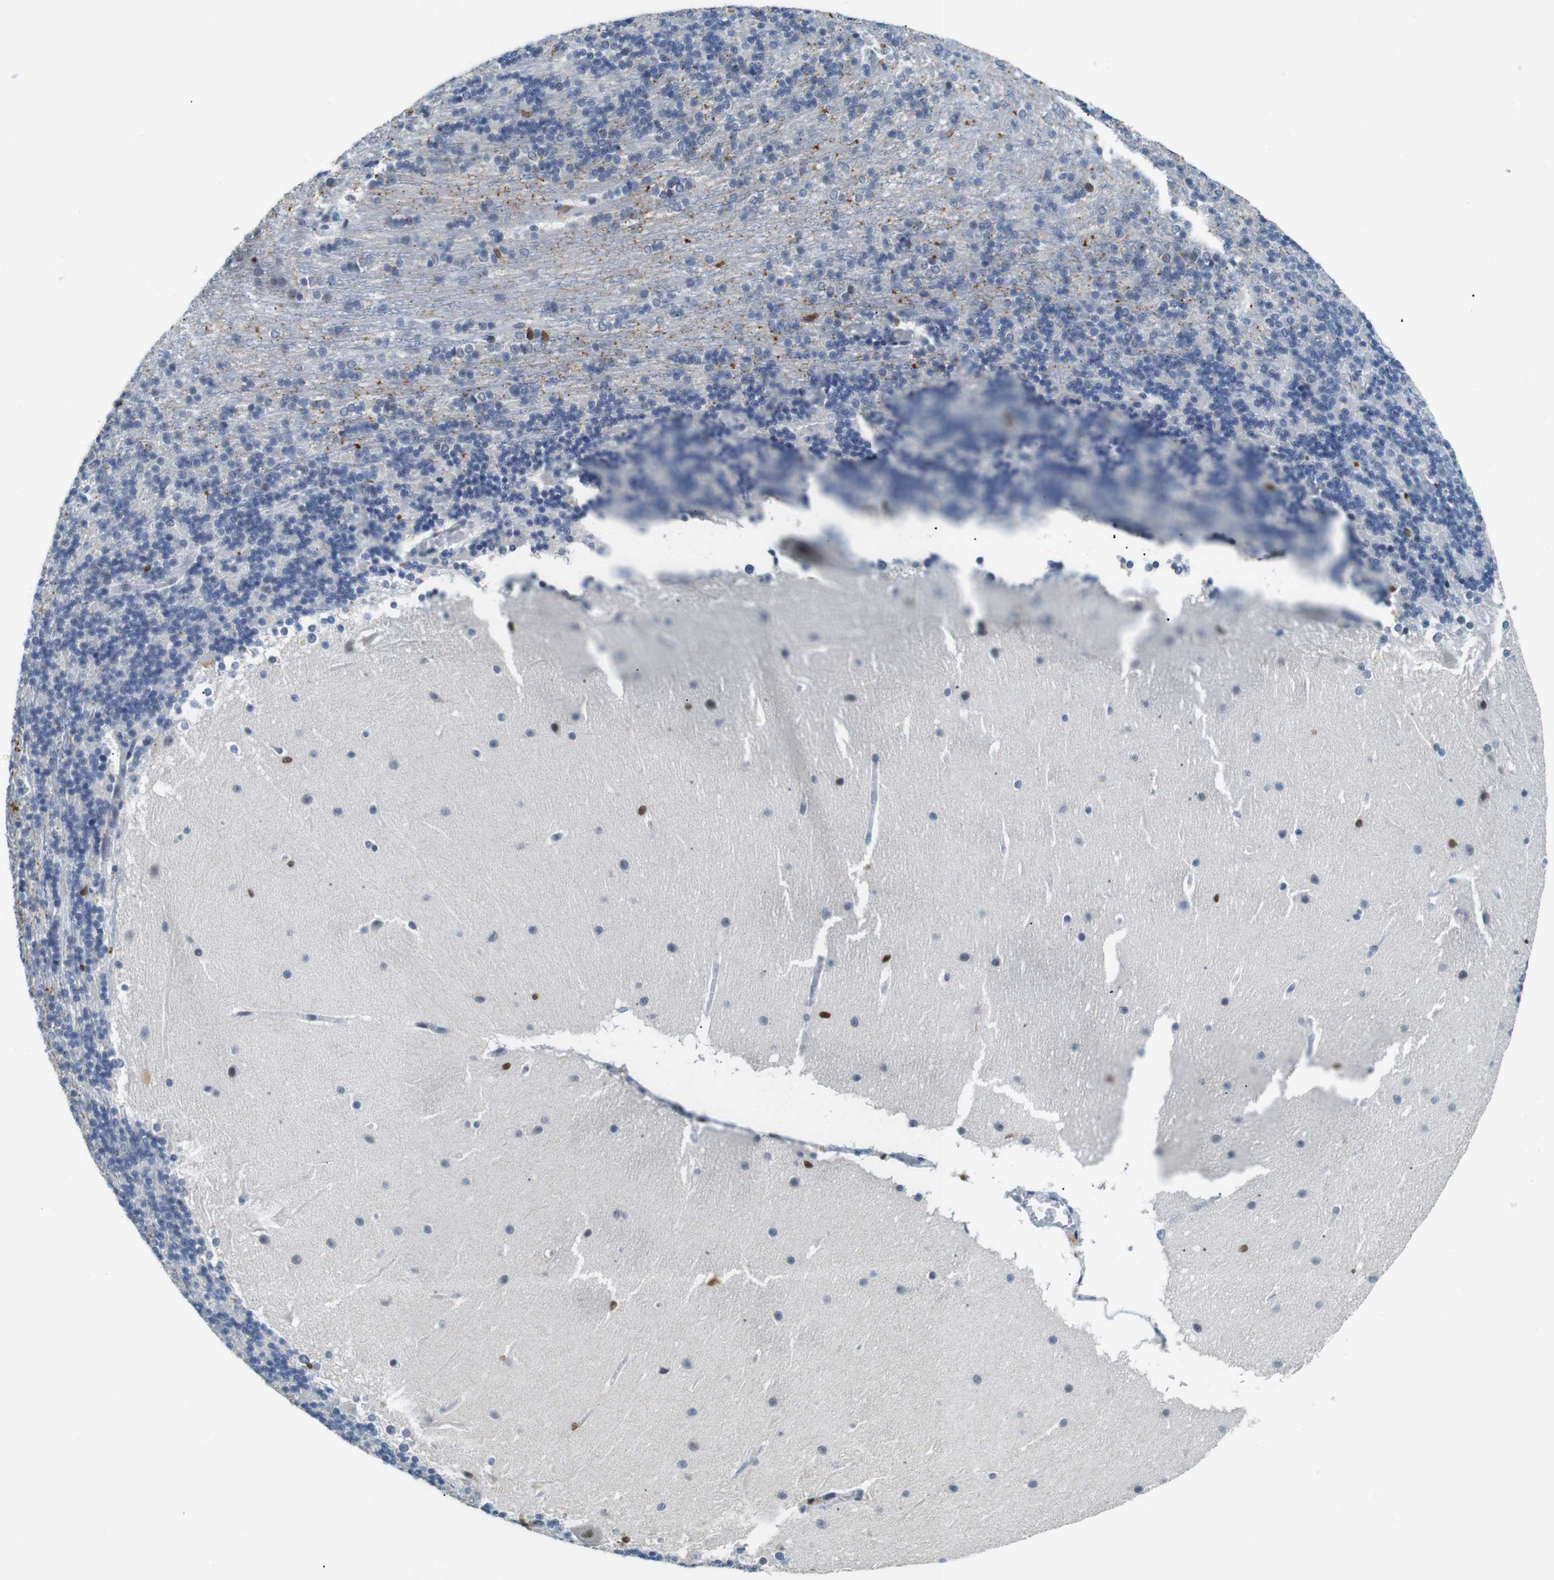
{"staining": {"intensity": "strong", "quantity": "<25%", "location": "nuclear"}, "tissue": "cerebellum", "cell_type": "Cells in granular layer", "image_type": "normal", "snomed": [{"axis": "morphology", "description": "Normal tissue, NOS"}, {"axis": "topography", "description": "Cerebellum"}], "caption": "Immunohistochemistry (IHC) micrograph of benign cerebellum: human cerebellum stained using IHC exhibits medium levels of strong protein expression localized specifically in the nuclear of cells in granular layer, appearing as a nuclear brown color.", "gene": "IRF8", "patient": {"sex": "female", "age": 19}}